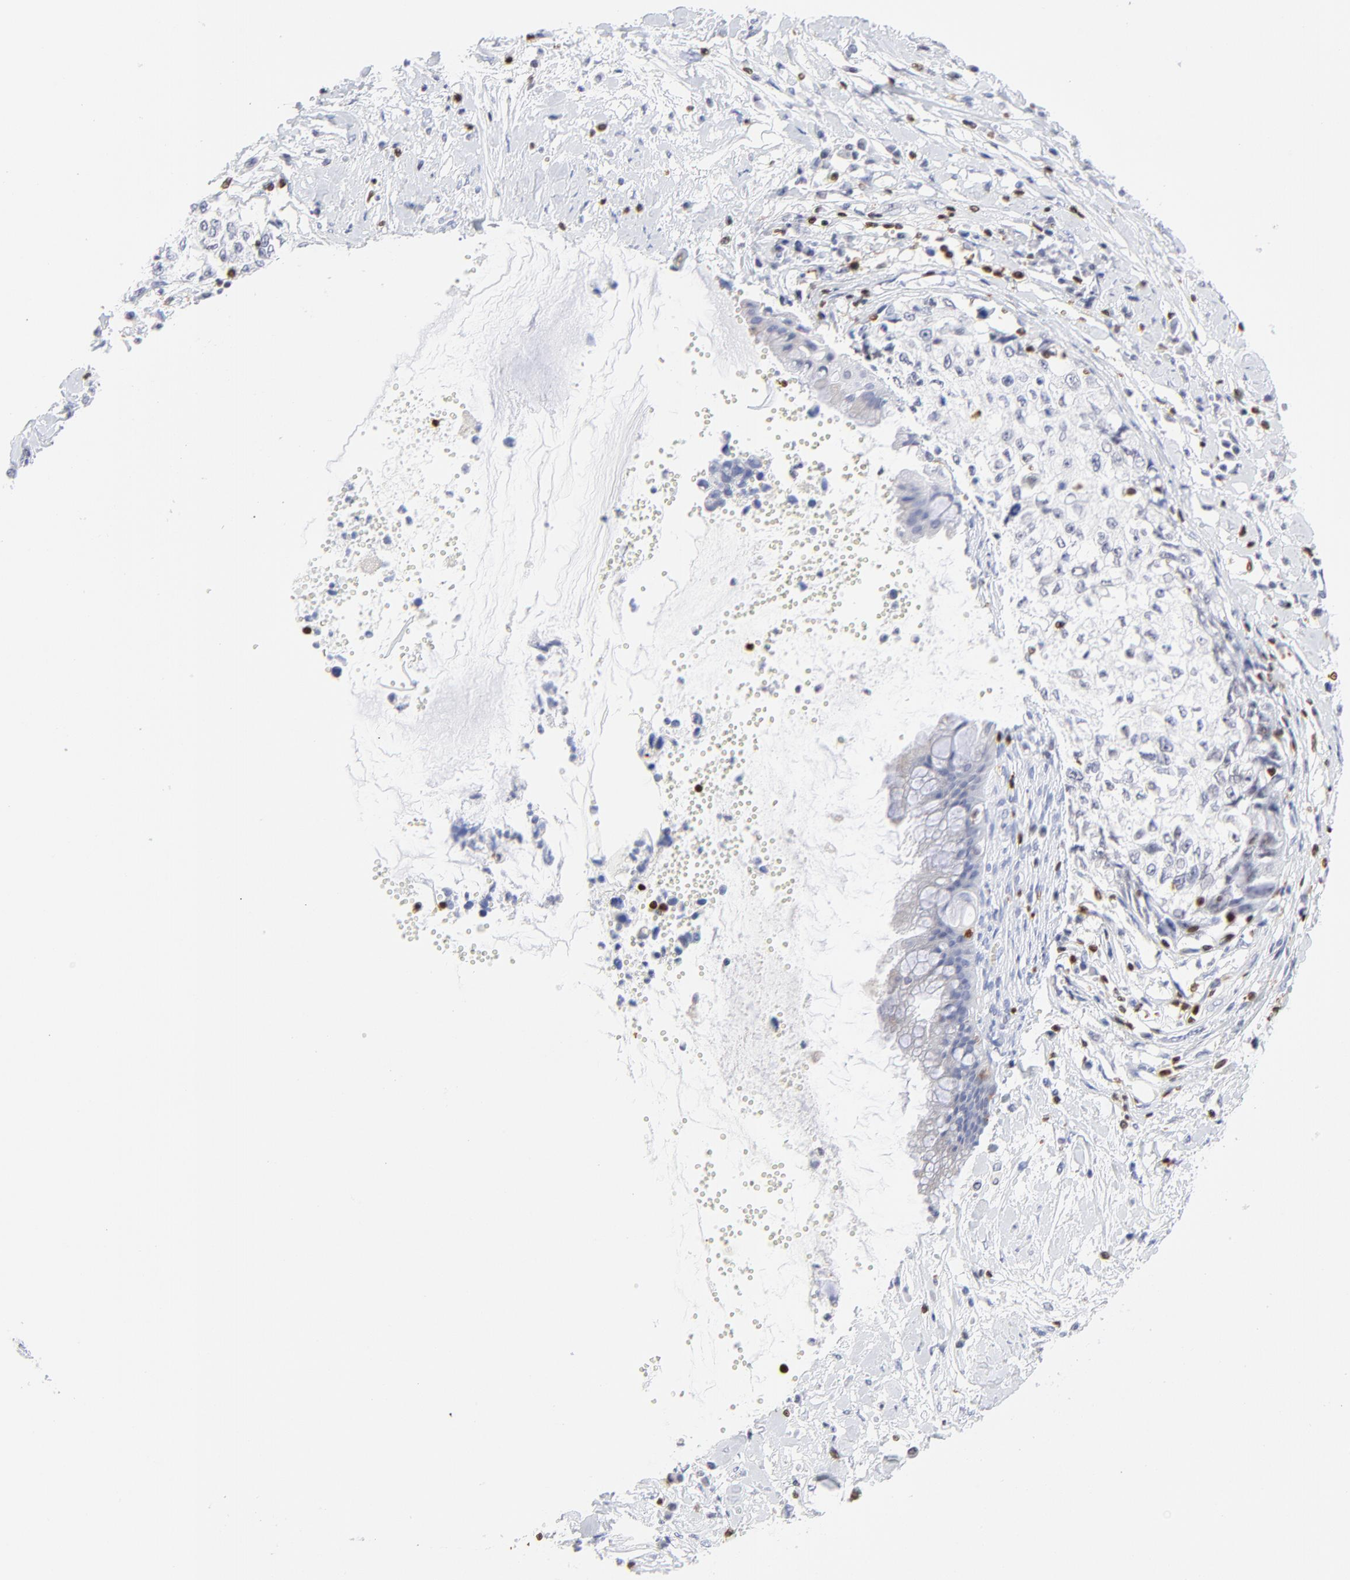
{"staining": {"intensity": "negative", "quantity": "none", "location": "none"}, "tissue": "cervical cancer", "cell_type": "Tumor cells", "image_type": "cancer", "snomed": [{"axis": "morphology", "description": "Normal tissue, NOS"}, {"axis": "morphology", "description": "Squamous cell carcinoma, NOS"}, {"axis": "topography", "description": "Cervix"}], "caption": "An immunohistochemistry (IHC) image of squamous cell carcinoma (cervical) is shown. There is no staining in tumor cells of squamous cell carcinoma (cervical). The staining is performed using DAB (3,3'-diaminobenzidine) brown chromogen with nuclei counter-stained in using hematoxylin.", "gene": "ZAP70", "patient": {"sex": "female", "age": 45}}